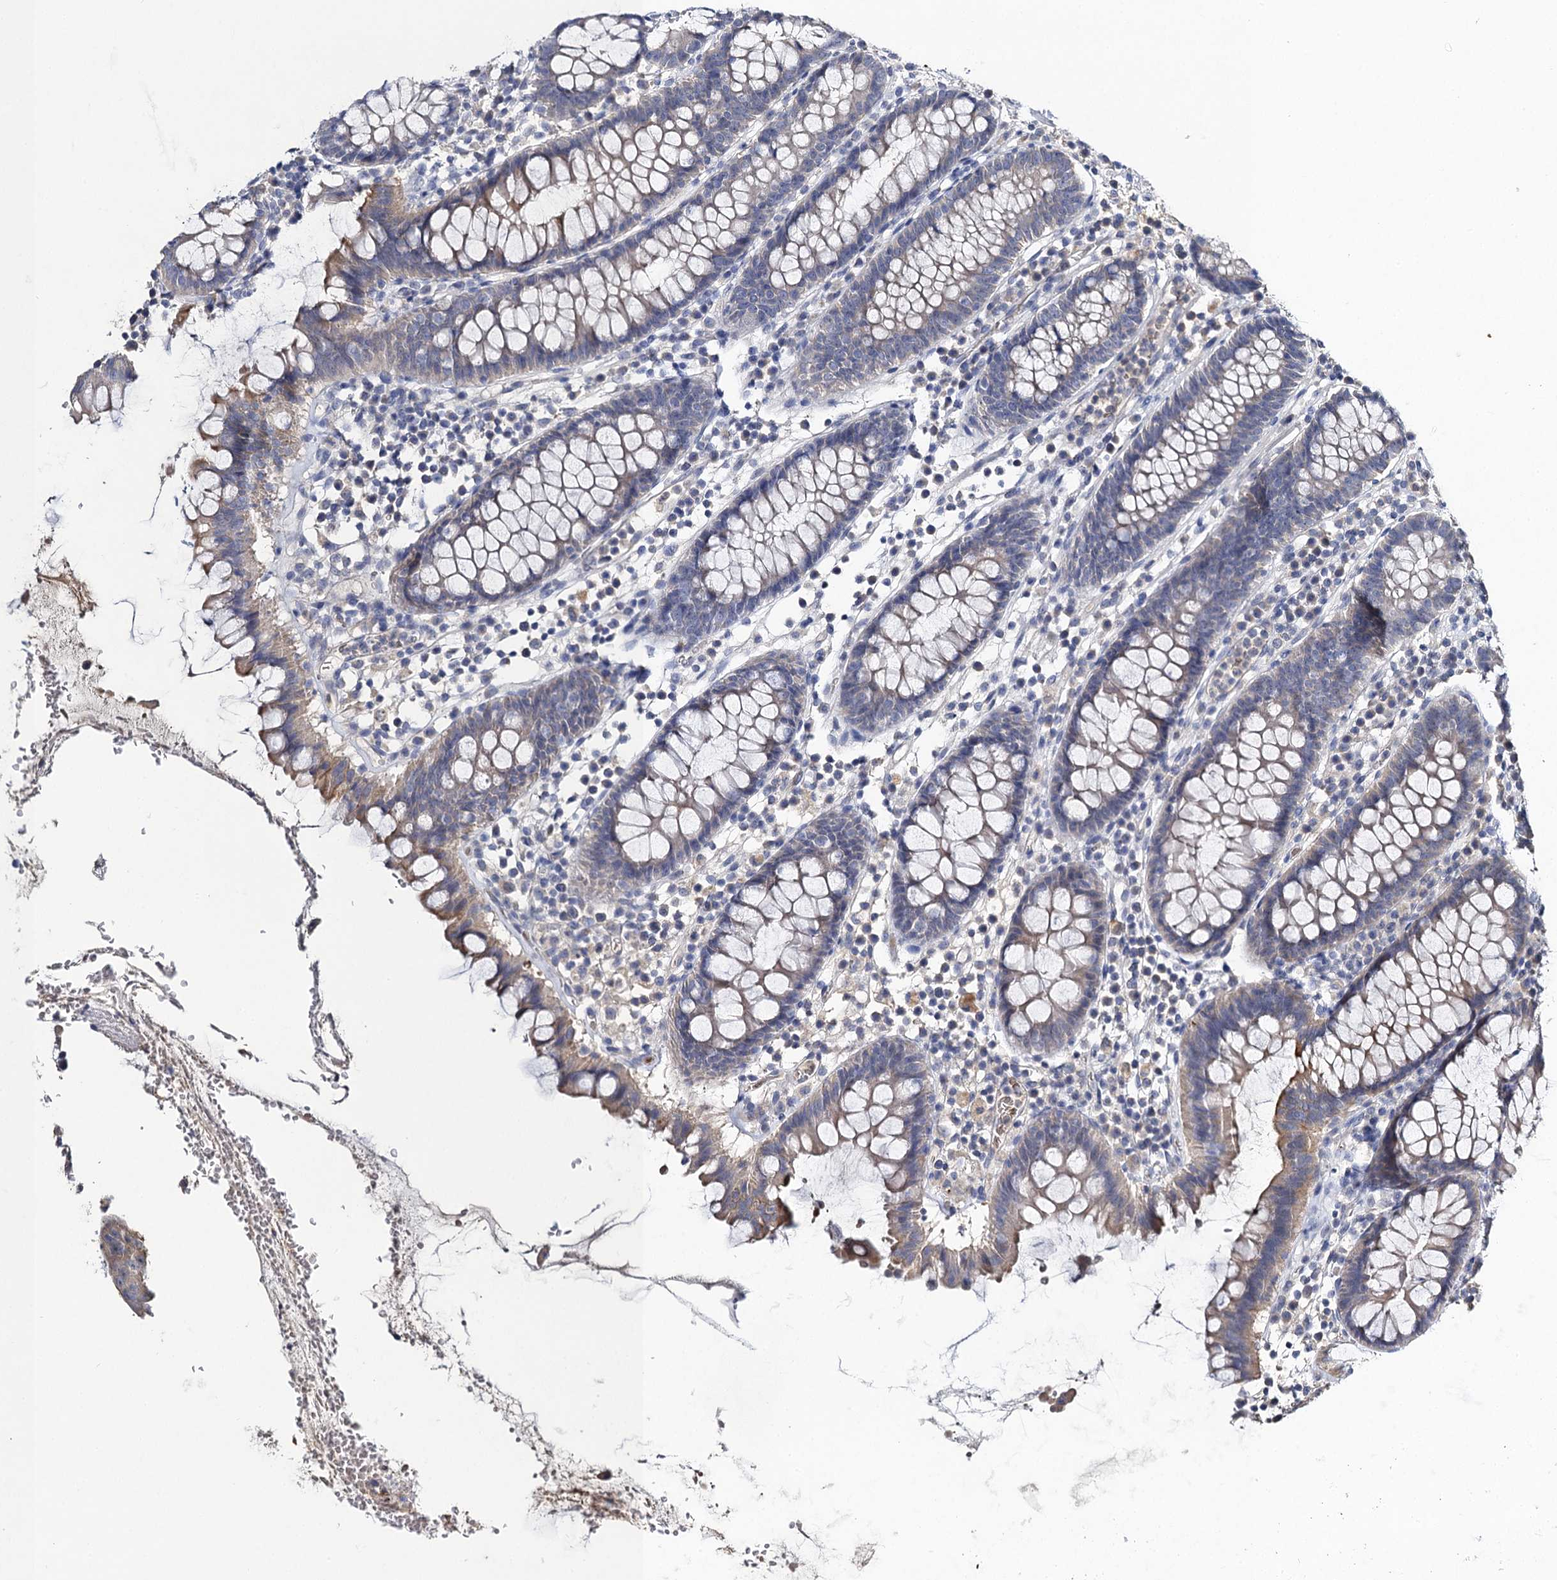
{"staining": {"intensity": "weak", "quantity": "<25%", "location": "cytoplasmic/membranous"}, "tissue": "colorectal cancer", "cell_type": "Tumor cells", "image_type": "cancer", "snomed": [{"axis": "morphology", "description": "Normal tissue, NOS"}, {"axis": "morphology", "description": "Adenocarcinoma, NOS"}, {"axis": "topography", "description": "Colon"}], "caption": "This is an immunohistochemistry (IHC) histopathology image of human adenocarcinoma (colorectal). There is no positivity in tumor cells.", "gene": "SLC11A2", "patient": {"sex": "female", "age": 75}}